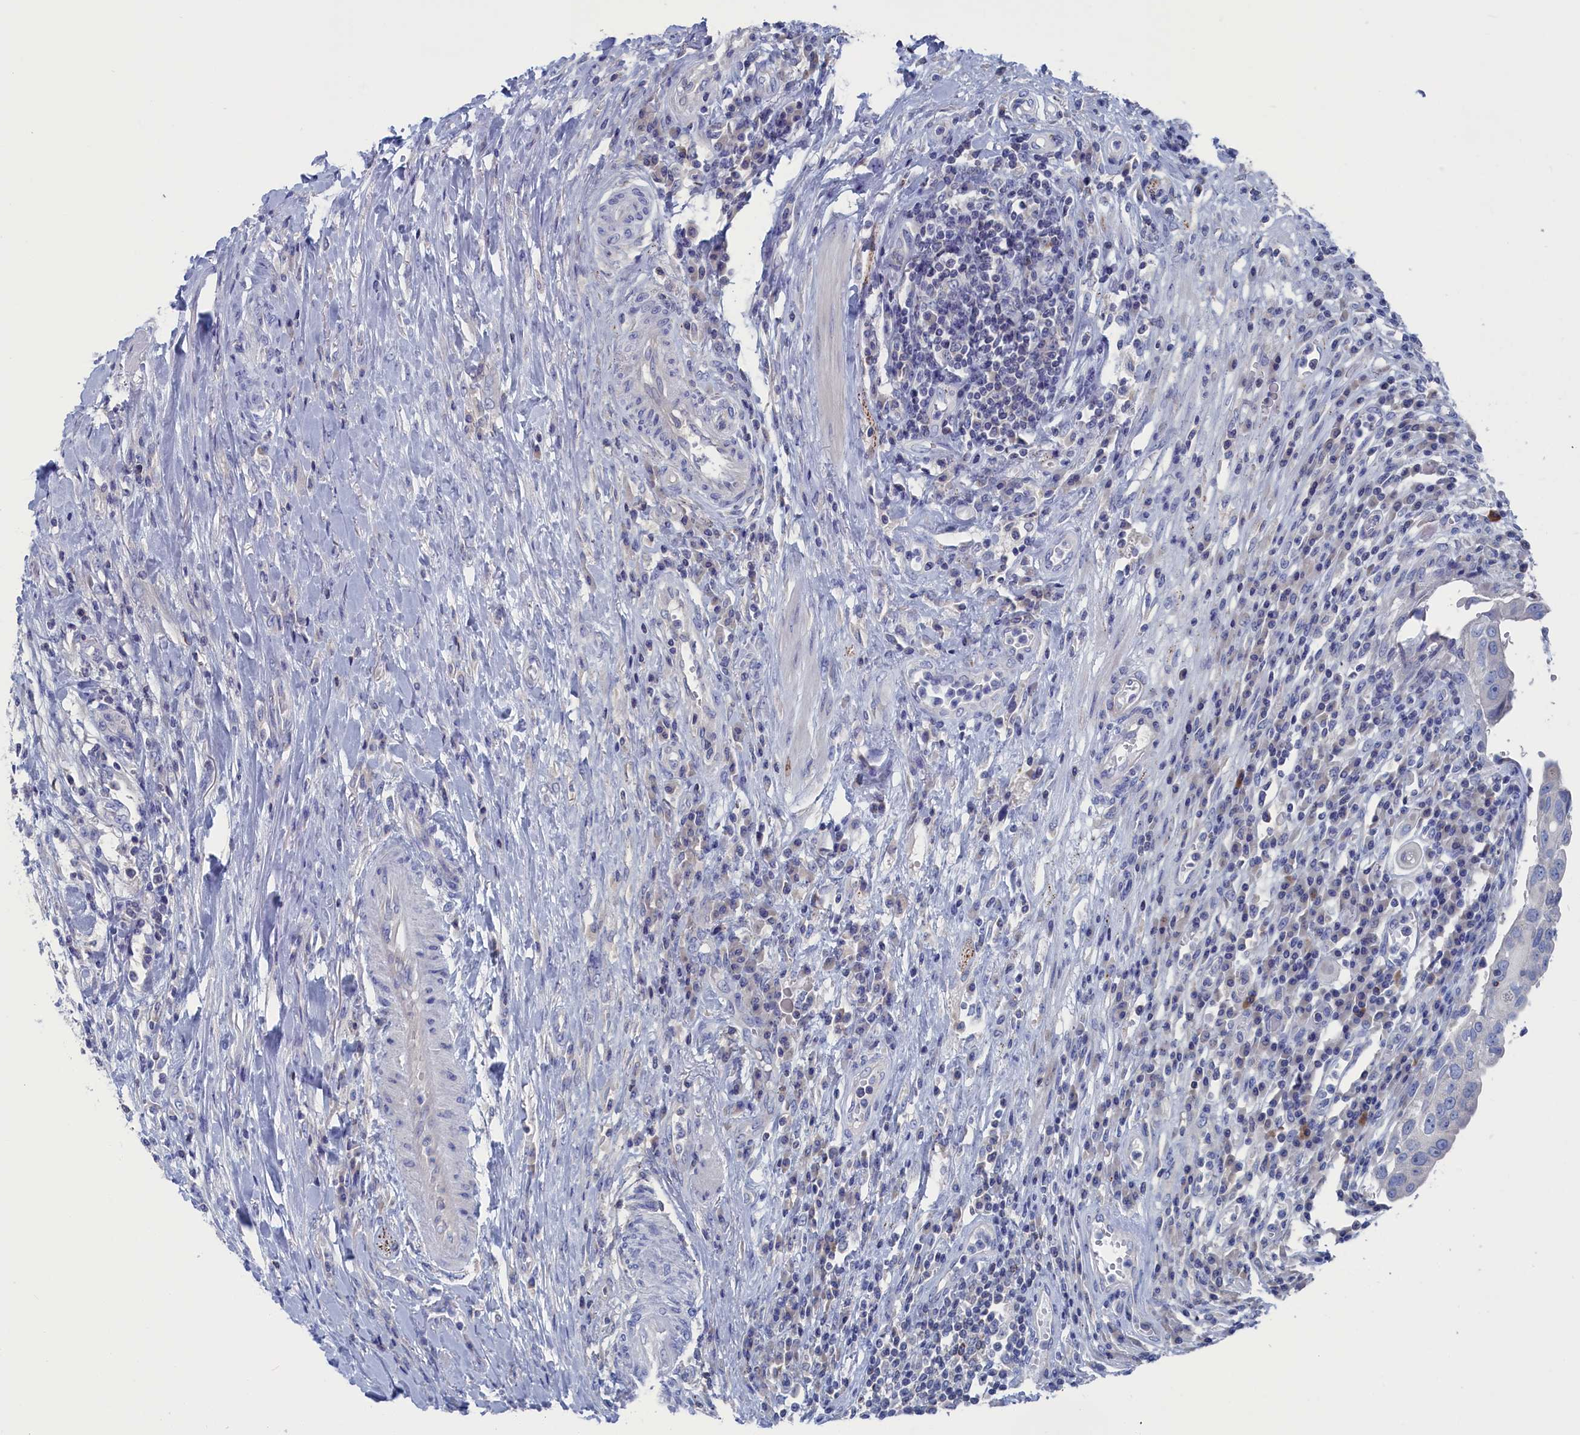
{"staining": {"intensity": "negative", "quantity": "none", "location": "none"}, "tissue": "urothelial cancer", "cell_type": "Tumor cells", "image_type": "cancer", "snomed": [{"axis": "morphology", "description": "Urothelial carcinoma, High grade"}, {"axis": "topography", "description": "Urinary bladder"}], "caption": "Immunohistochemistry (IHC) photomicrograph of human urothelial carcinoma (high-grade) stained for a protein (brown), which demonstrates no expression in tumor cells.", "gene": "CEND1", "patient": {"sex": "female", "age": 80}}